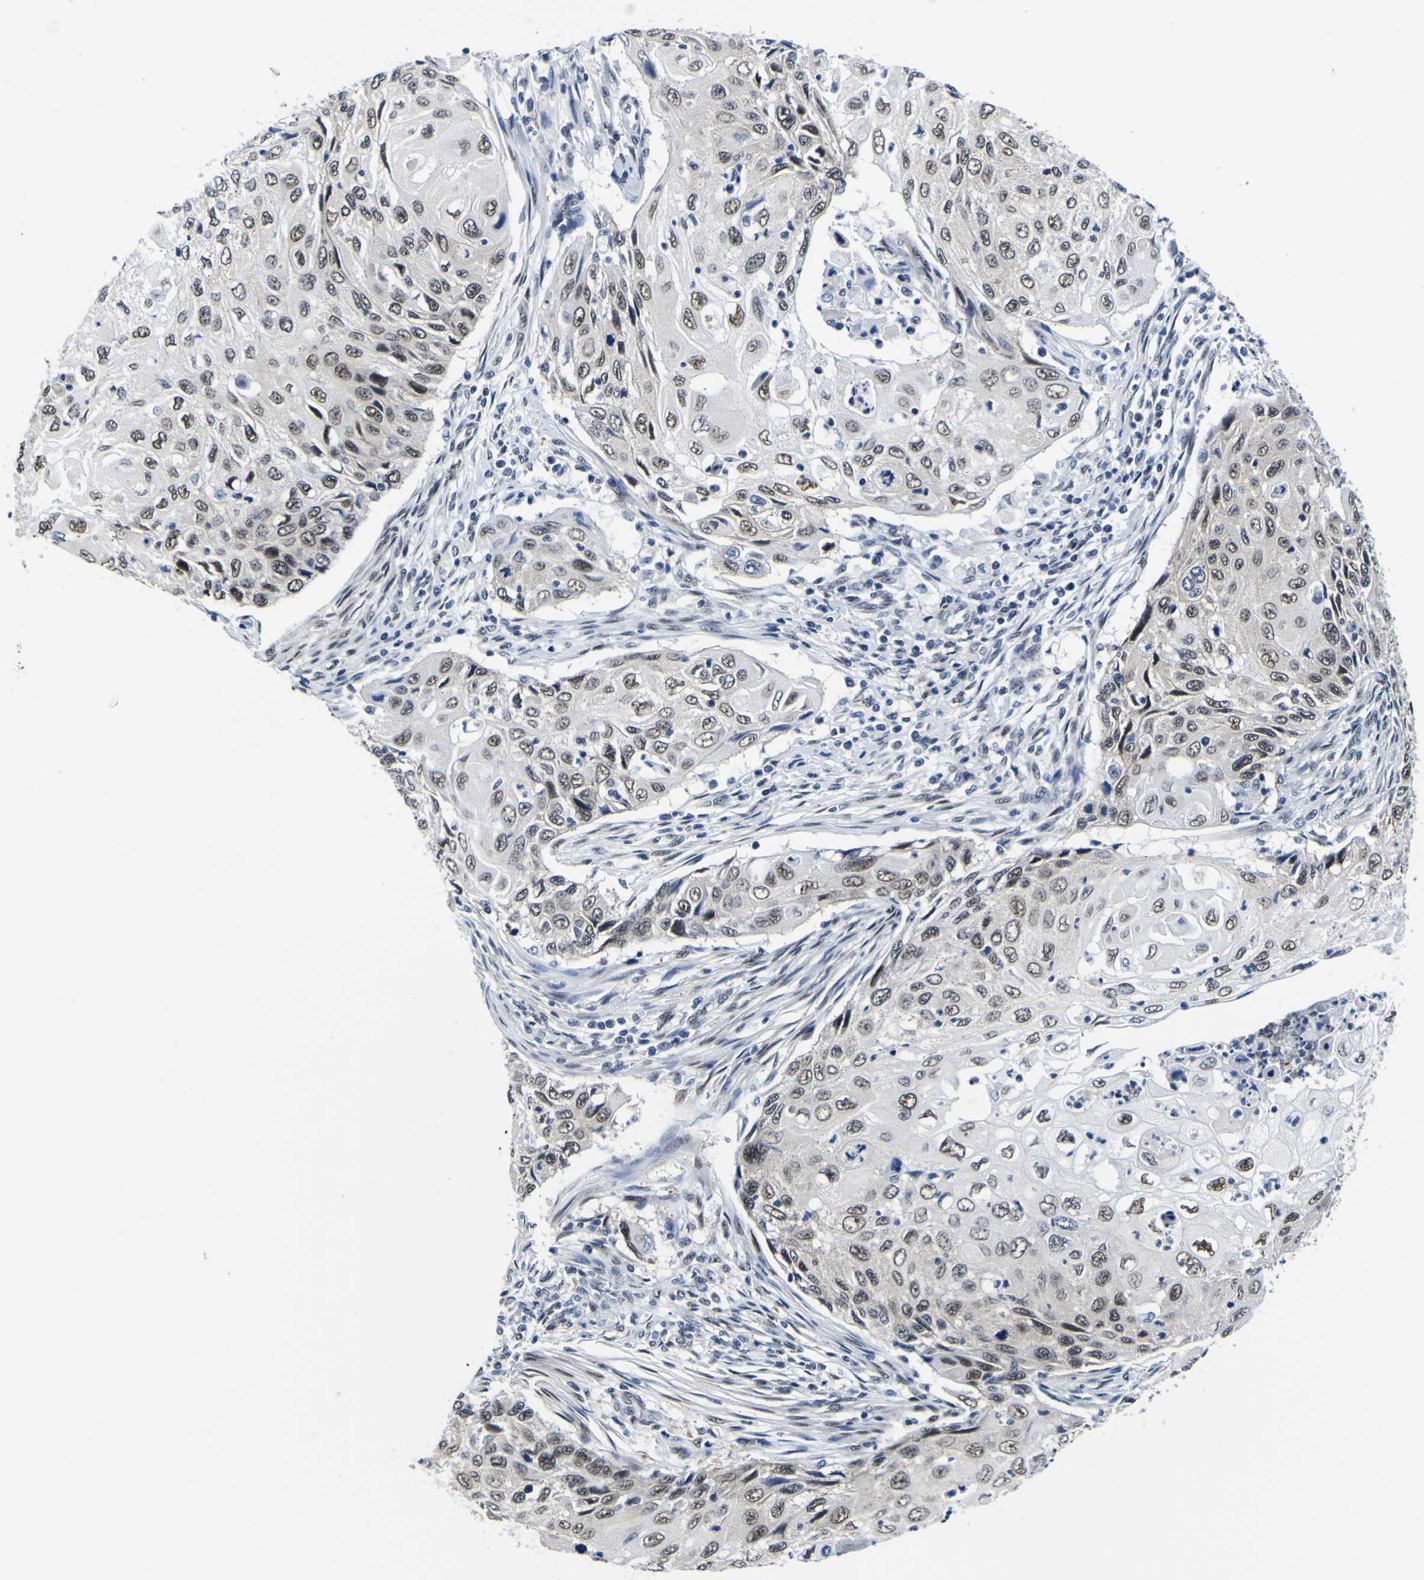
{"staining": {"intensity": "moderate", "quantity": ">75%", "location": "nuclear"}, "tissue": "cervical cancer", "cell_type": "Tumor cells", "image_type": "cancer", "snomed": [{"axis": "morphology", "description": "Squamous cell carcinoma, NOS"}, {"axis": "topography", "description": "Cervix"}], "caption": "Cervical squamous cell carcinoma was stained to show a protein in brown. There is medium levels of moderate nuclear positivity in approximately >75% of tumor cells.", "gene": "CUL4B", "patient": {"sex": "female", "age": 70}}